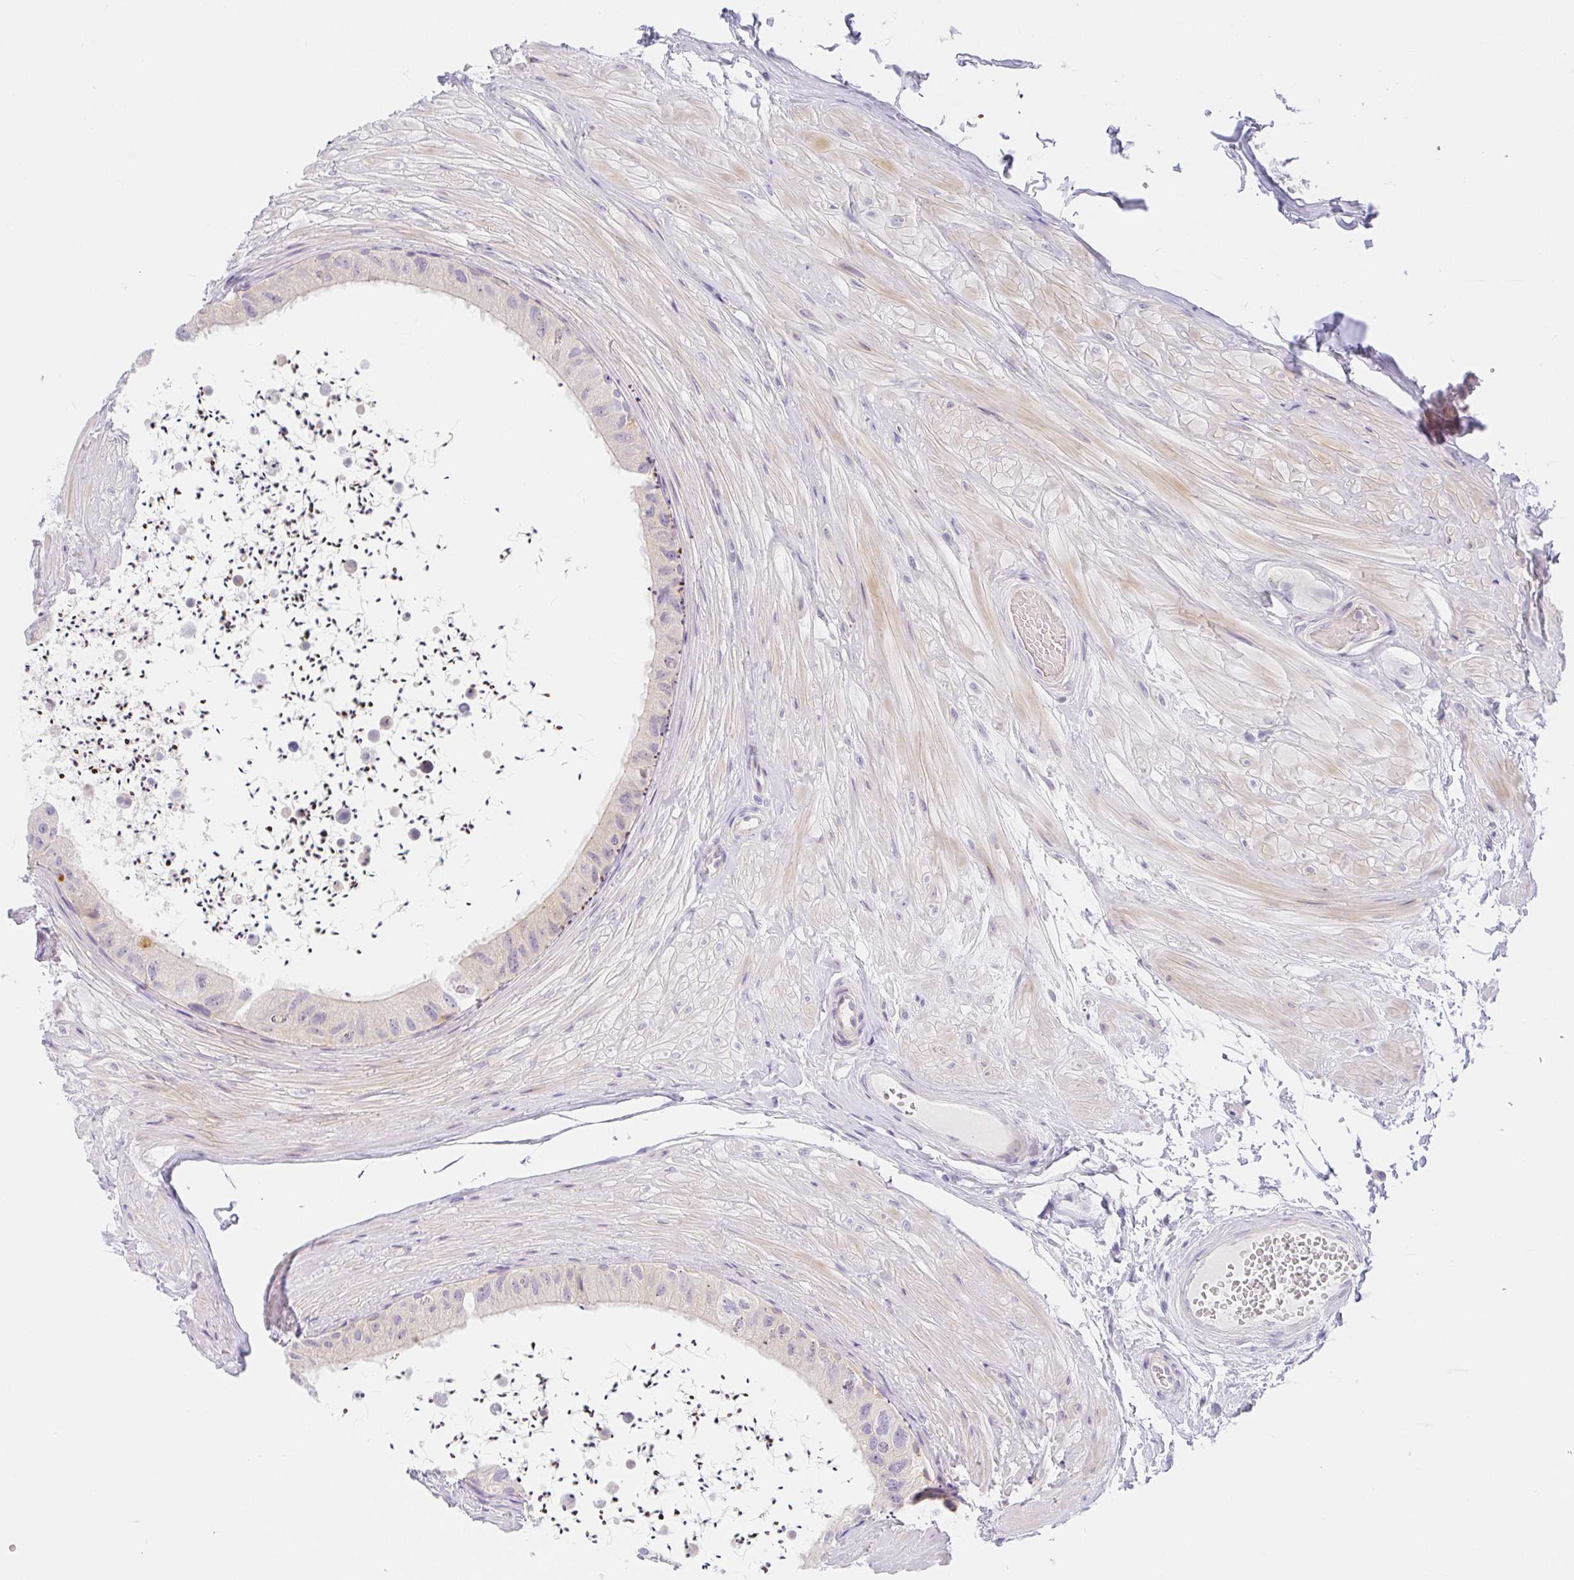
{"staining": {"intensity": "negative", "quantity": "none", "location": "none"}, "tissue": "epididymis", "cell_type": "Glandular cells", "image_type": "normal", "snomed": [{"axis": "morphology", "description": "Normal tissue, NOS"}, {"axis": "topography", "description": "Epididymis"}, {"axis": "topography", "description": "Peripheral nerve tissue"}], "caption": "A photomicrograph of human epididymis is negative for staining in glandular cells.", "gene": "TMEM86A", "patient": {"sex": "male", "age": 32}}